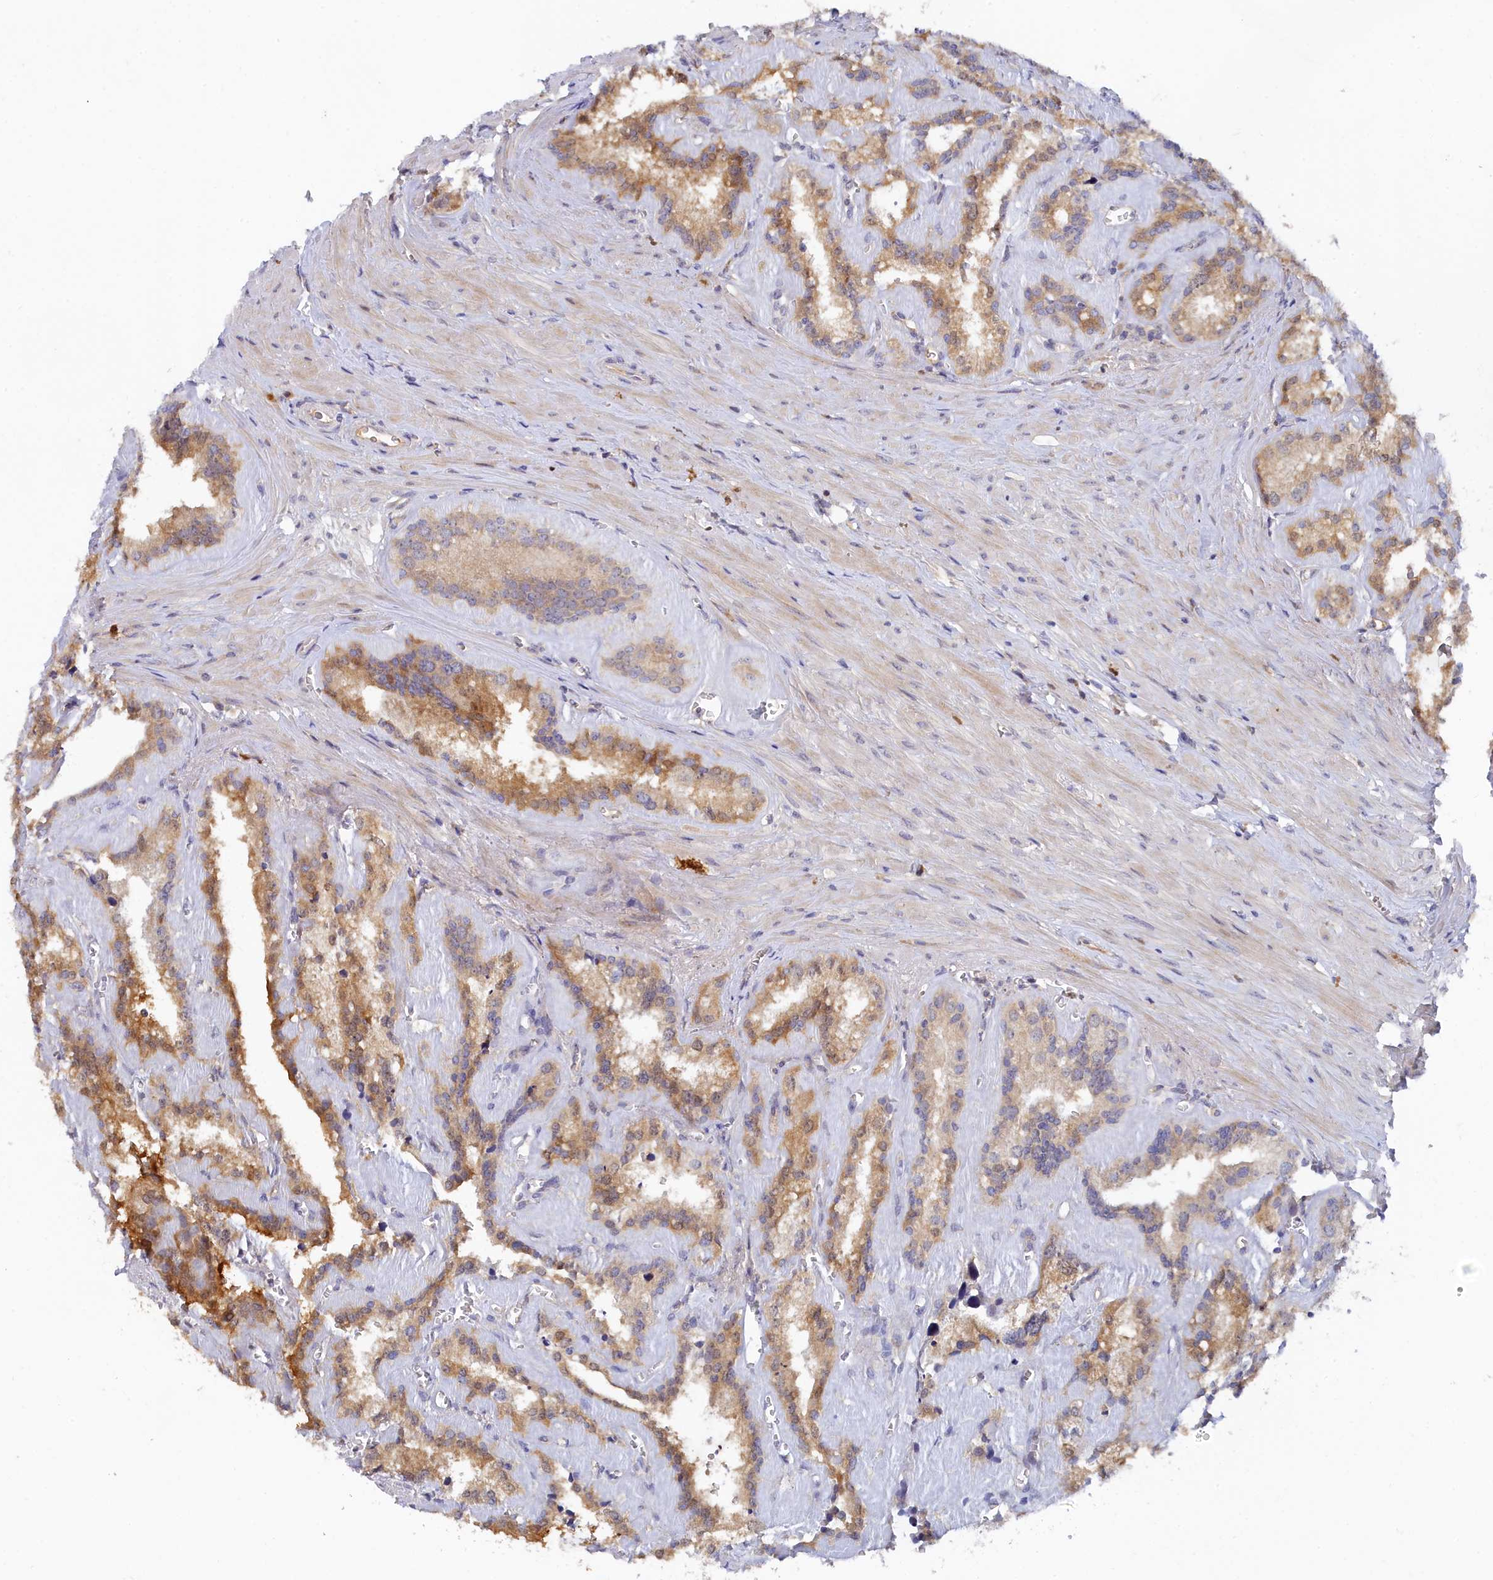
{"staining": {"intensity": "moderate", "quantity": ">75%", "location": "cytoplasmic/membranous"}, "tissue": "seminal vesicle", "cell_type": "Glandular cells", "image_type": "normal", "snomed": [{"axis": "morphology", "description": "Normal tissue, NOS"}, {"axis": "topography", "description": "Prostate"}, {"axis": "topography", "description": "Seminal veicle"}], "caption": "Immunohistochemistry (IHC) micrograph of benign seminal vesicle stained for a protein (brown), which displays medium levels of moderate cytoplasmic/membranous staining in approximately >75% of glandular cells.", "gene": "SPATA5L1", "patient": {"sex": "male", "age": 59}}